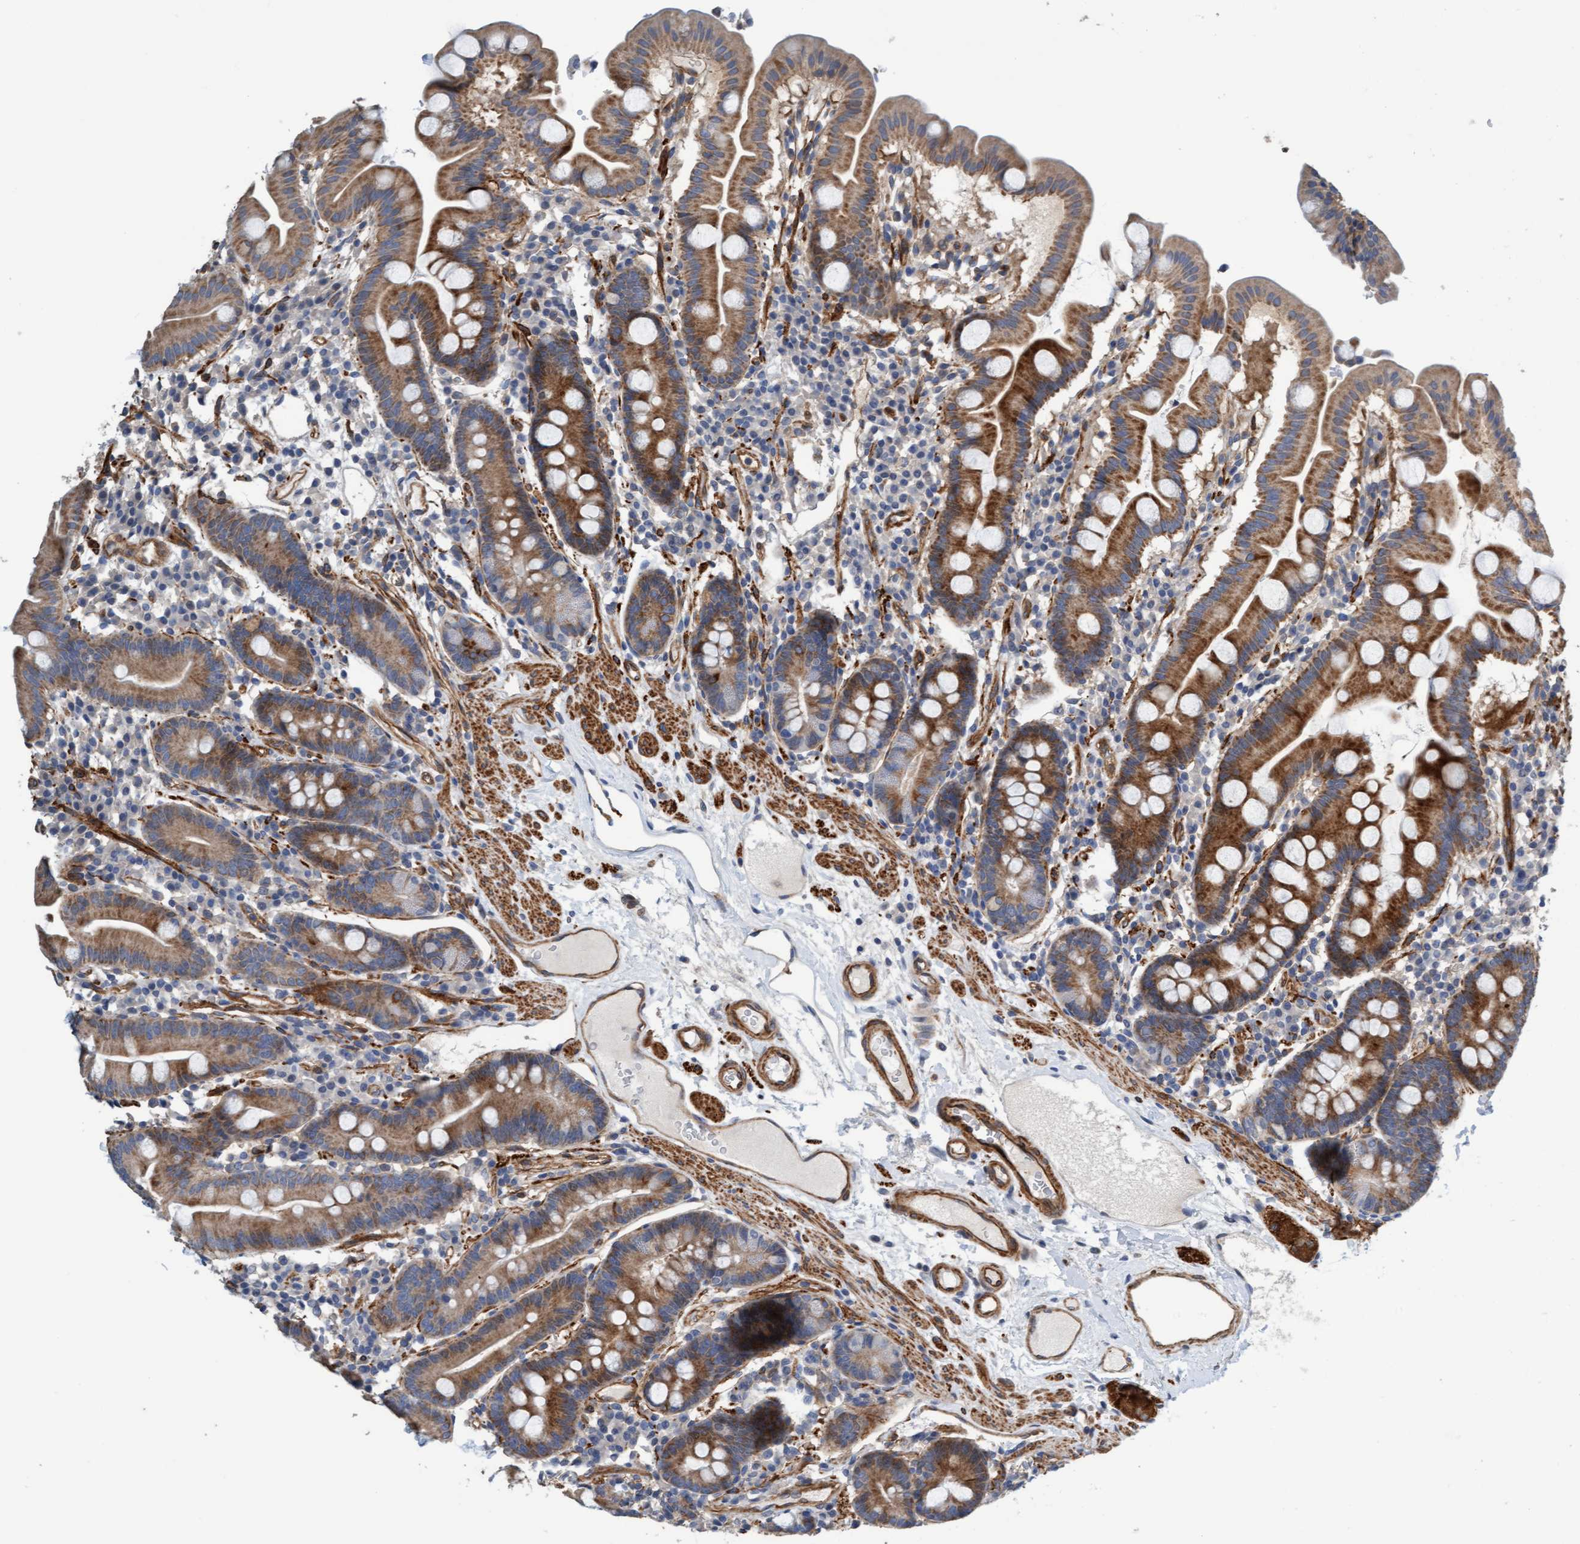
{"staining": {"intensity": "moderate", "quantity": ">75%", "location": "cytoplasmic/membranous"}, "tissue": "duodenum", "cell_type": "Glandular cells", "image_type": "normal", "snomed": [{"axis": "morphology", "description": "Normal tissue, NOS"}, {"axis": "topography", "description": "Duodenum"}], "caption": "Immunohistochemical staining of benign duodenum shows moderate cytoplasmic/membranous protein positivity in approximately >75% of glandular cells.", "gene": "FMNL3", "patient": {"sex": "male", "age": 50}}